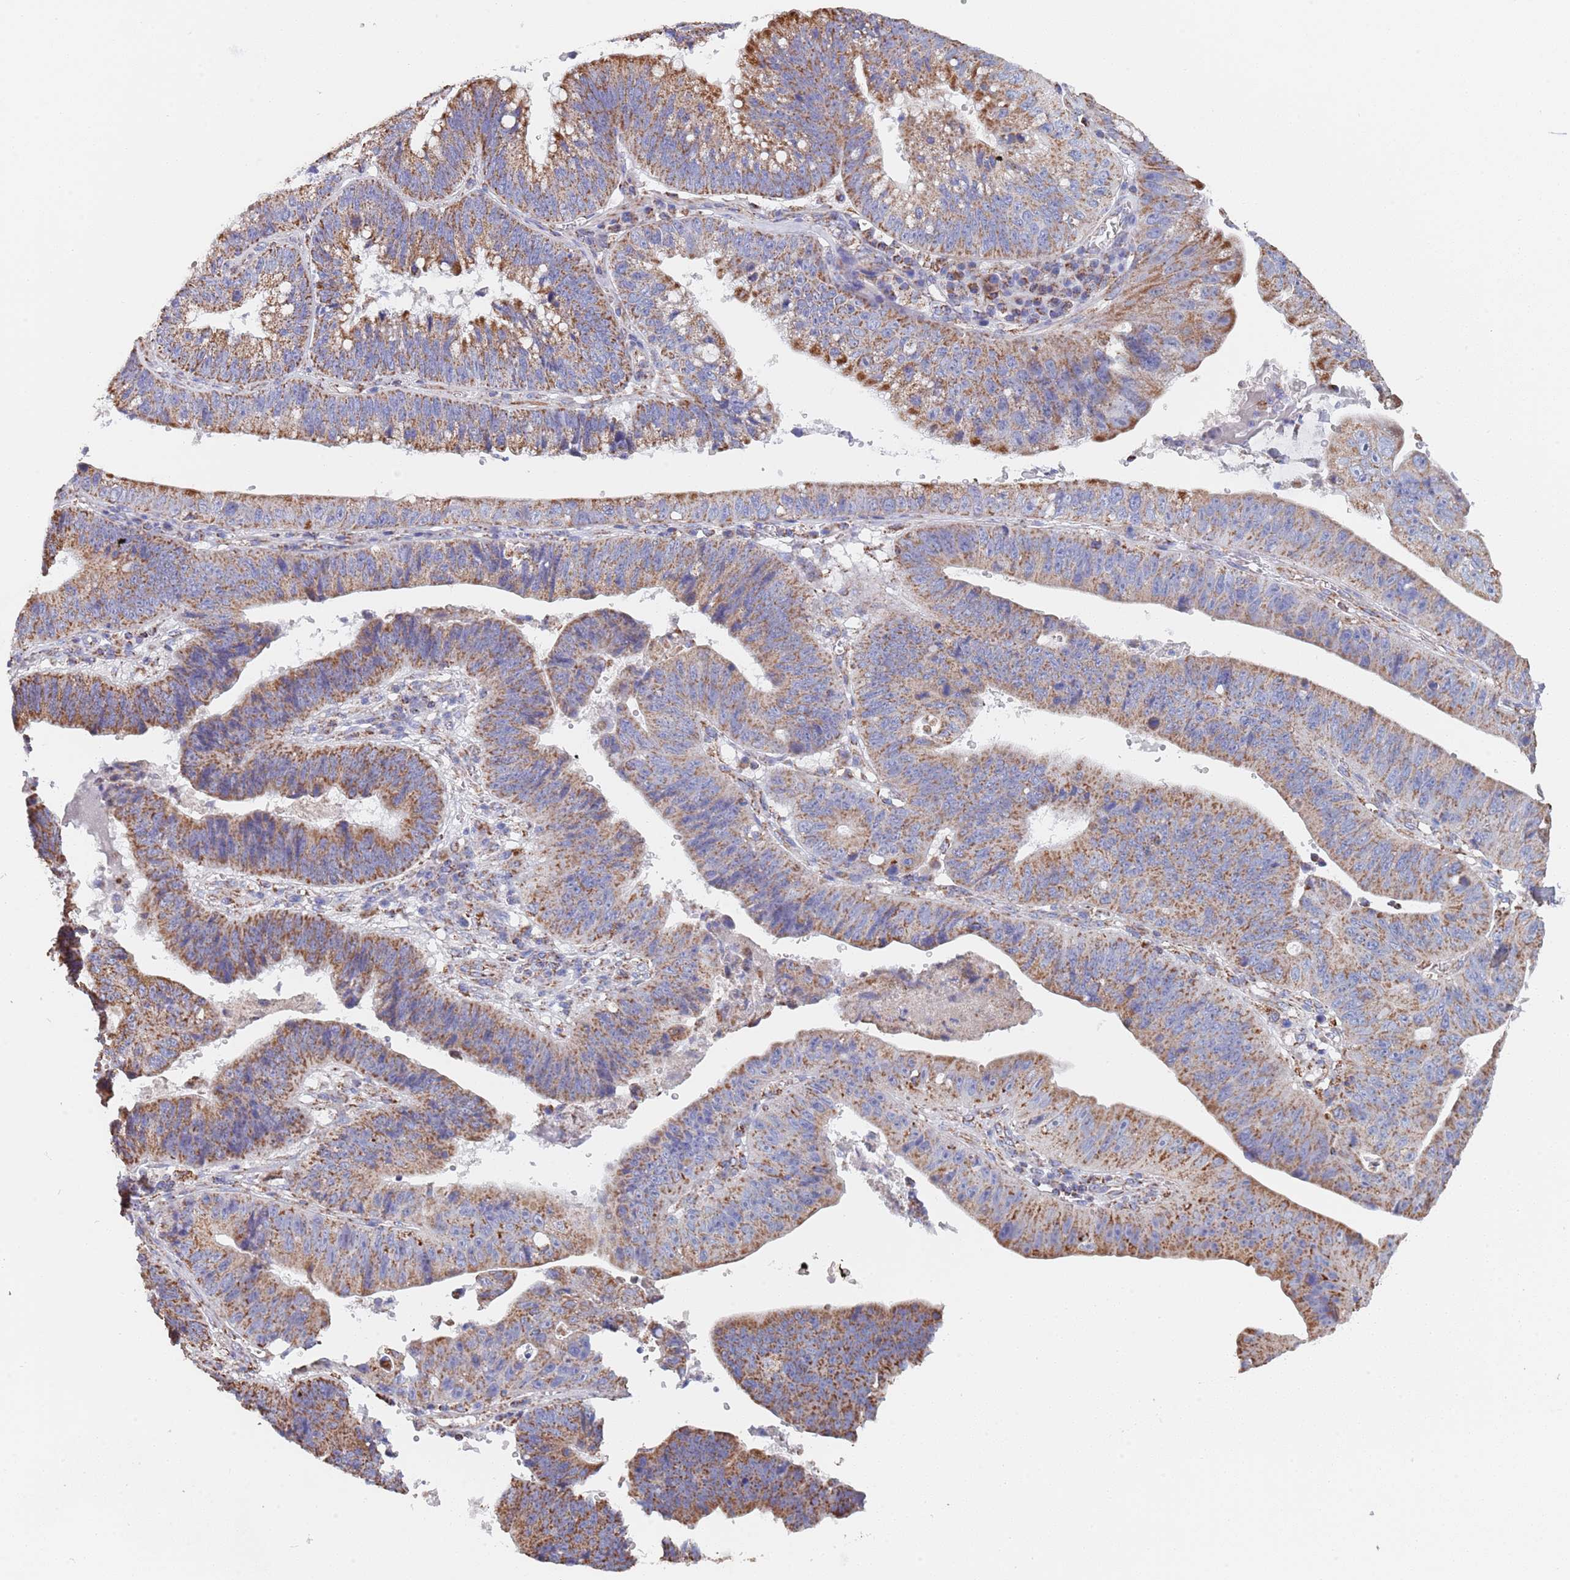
{"staining": {"intensity": "strong", "quantity": ">75%", "location": "cytoplasmic/membranous"}, "tissue": "stomach cancer", "cell_type": "Tumor cells", "image_type": "cancer", "snomed": [{"axis": "morphology", "description": "Adenocarcinoma, NOS"}, {"axis": "topography", "description": "Stomach"}], "caption": "Immunohistochemical staining of human stomach adenocarcinoma demonstrates high levels of strong cytoplasmic/membranous expression in approximately >75% of tumor cells.", "gene": "PGP", "patient": {"sex": "male", "age": 59}}